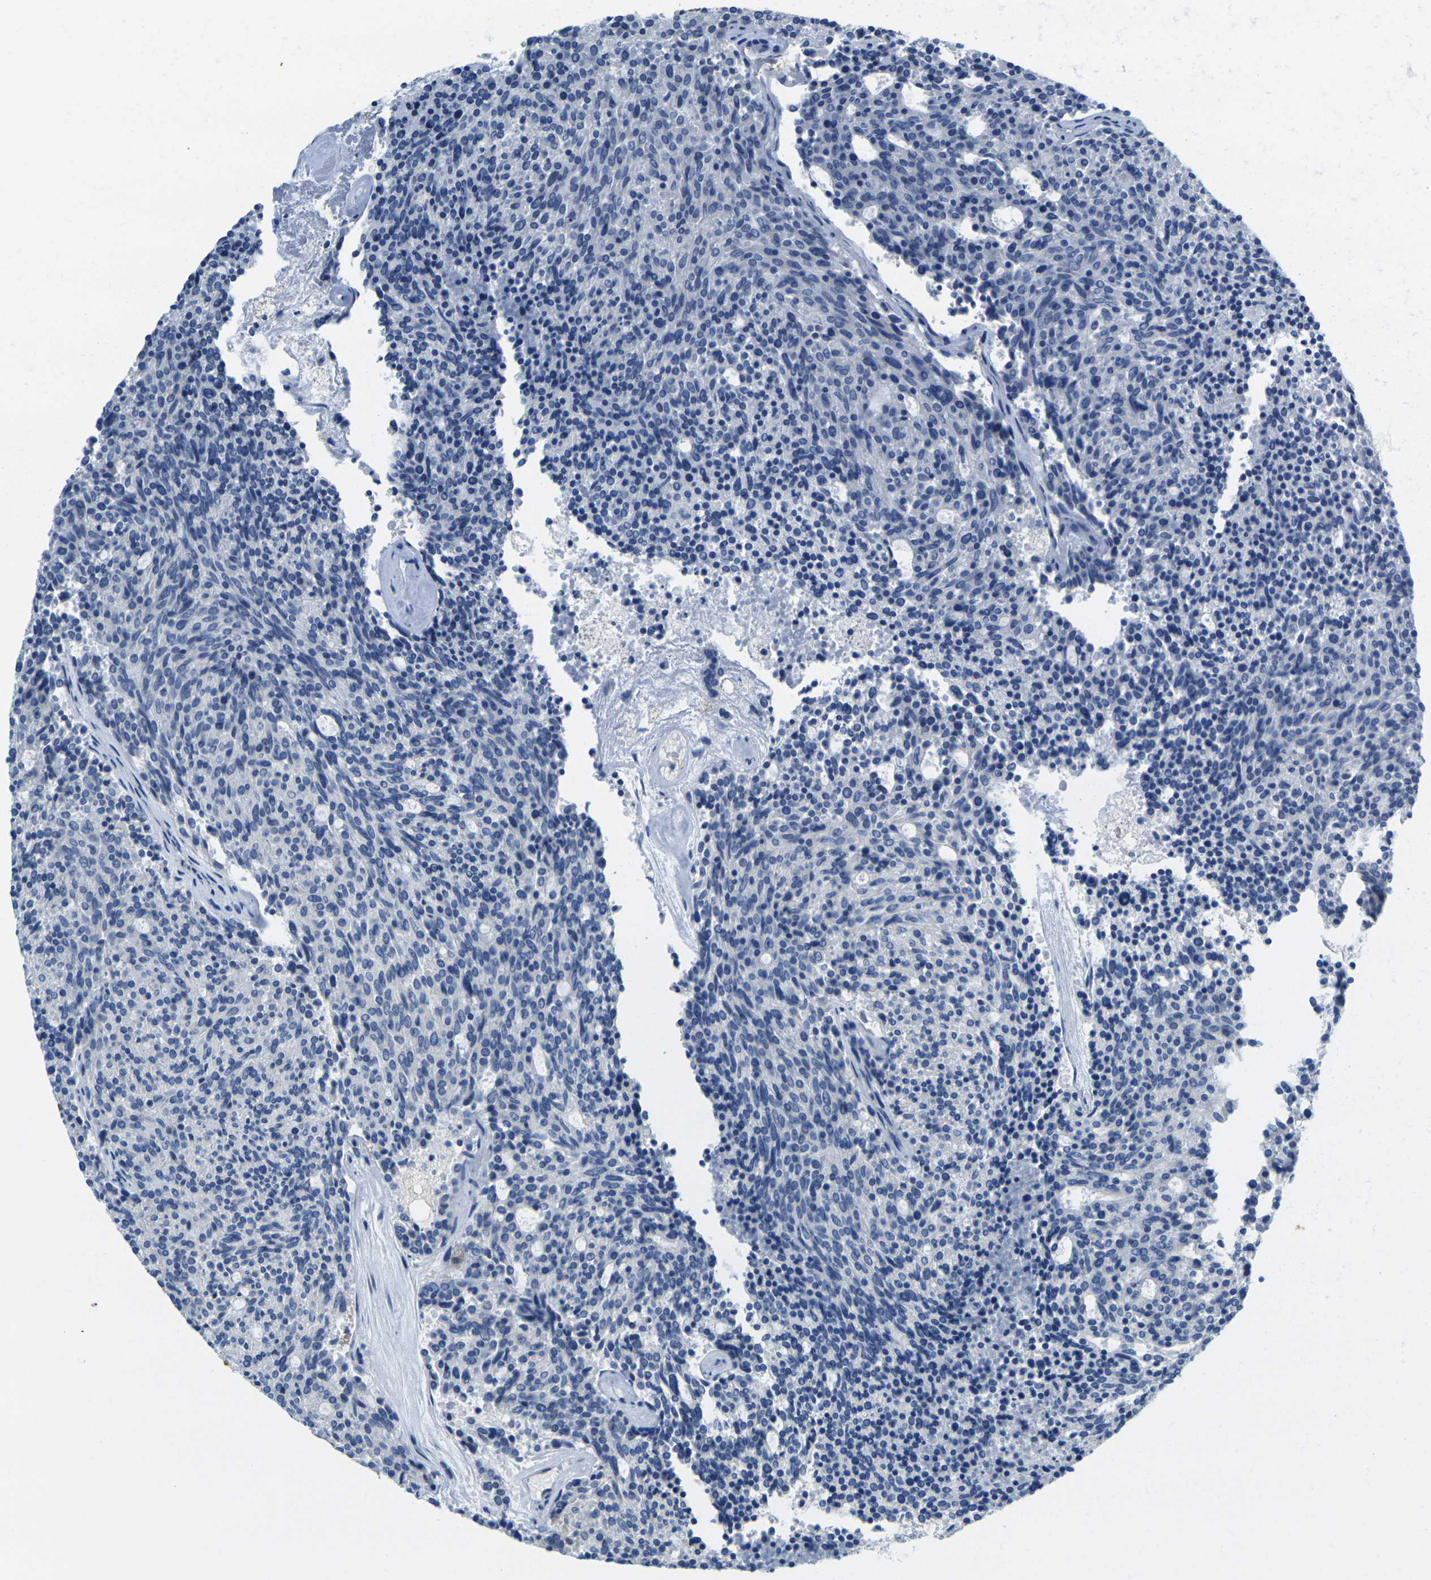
{"staining": {"intensity": "negative", "quantity": "none", "location": "none"}, "tissue": "carcinoid", "cell_type": "Tumor cells", "image_type": "cancer", "snomed": [{"axis": "morphology", "description": "Carcinoid, malignant, NOS"}, {"axis": "topography", "description": "Pancreas"}], "caption": "This histopathology image is of carcinoid stained with IHC to label a protein in brown with the nuclei are counter-stained blue. There is no positivity in tumor cells.", "gene": "GPR15", "patient": {"sex": "female", "age": 54}}